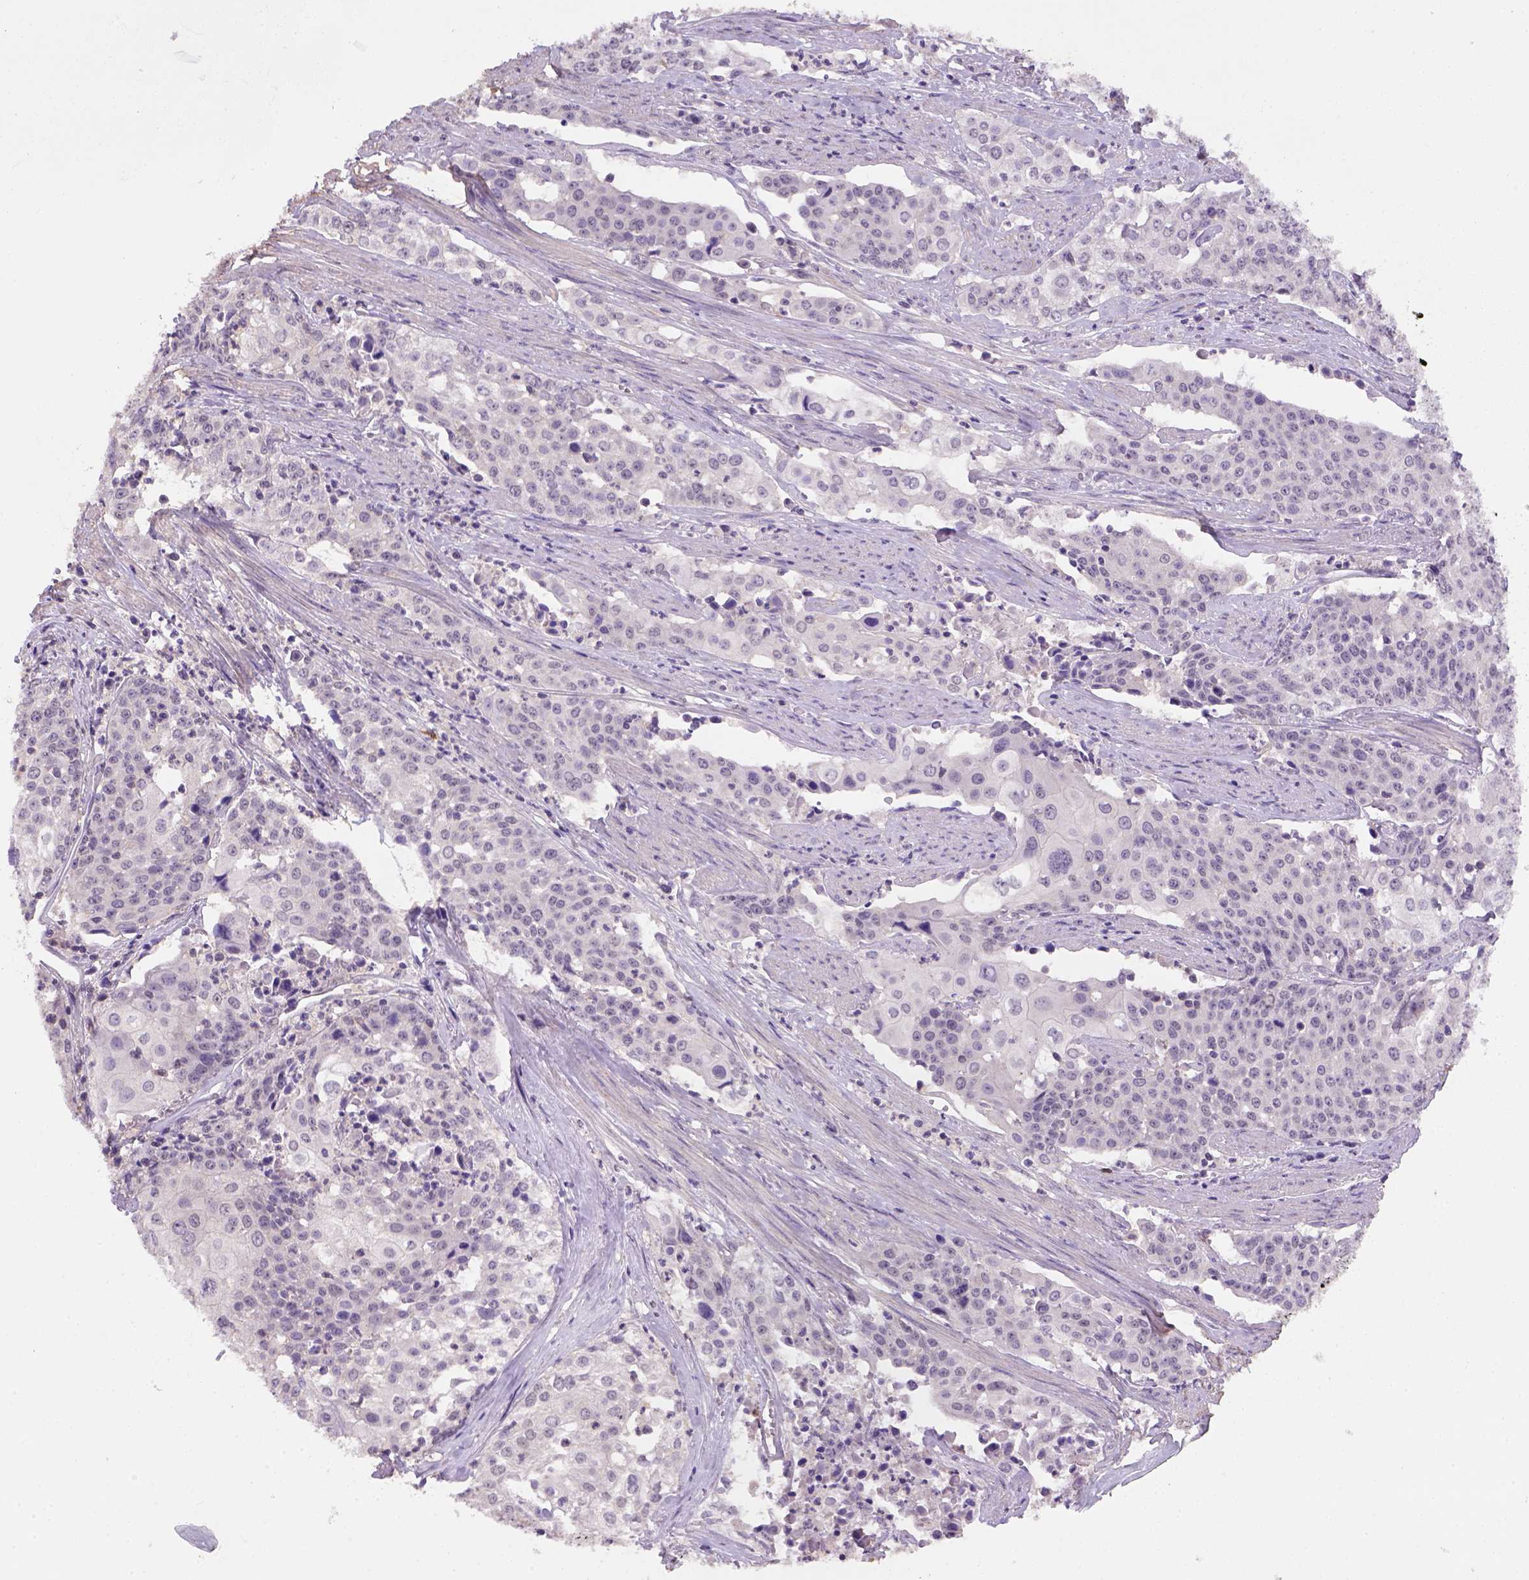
{"staining": {"intensity": "weak", "quantity": "25%-75%", "location": "nuclear"}, "tissue": "cervical cancer", "cell_type": "Tumor cells", "image_type": "cancer", "snomed": [{"axis": "morphology", "description": "Squamous cell carcinoma, NOS"}, {"axis": "topography", "description": "Cervix"}], "caption": "Protein expression analysis of human cervical cancer (squamous cell carcinoma) reveals weak nuclear staining in about 25%-75% of tumor cells. (IHC, brightfield microscopy, high magnification).", "gene": "SCML4", "patient": {"sex": "female", "age": 39}}